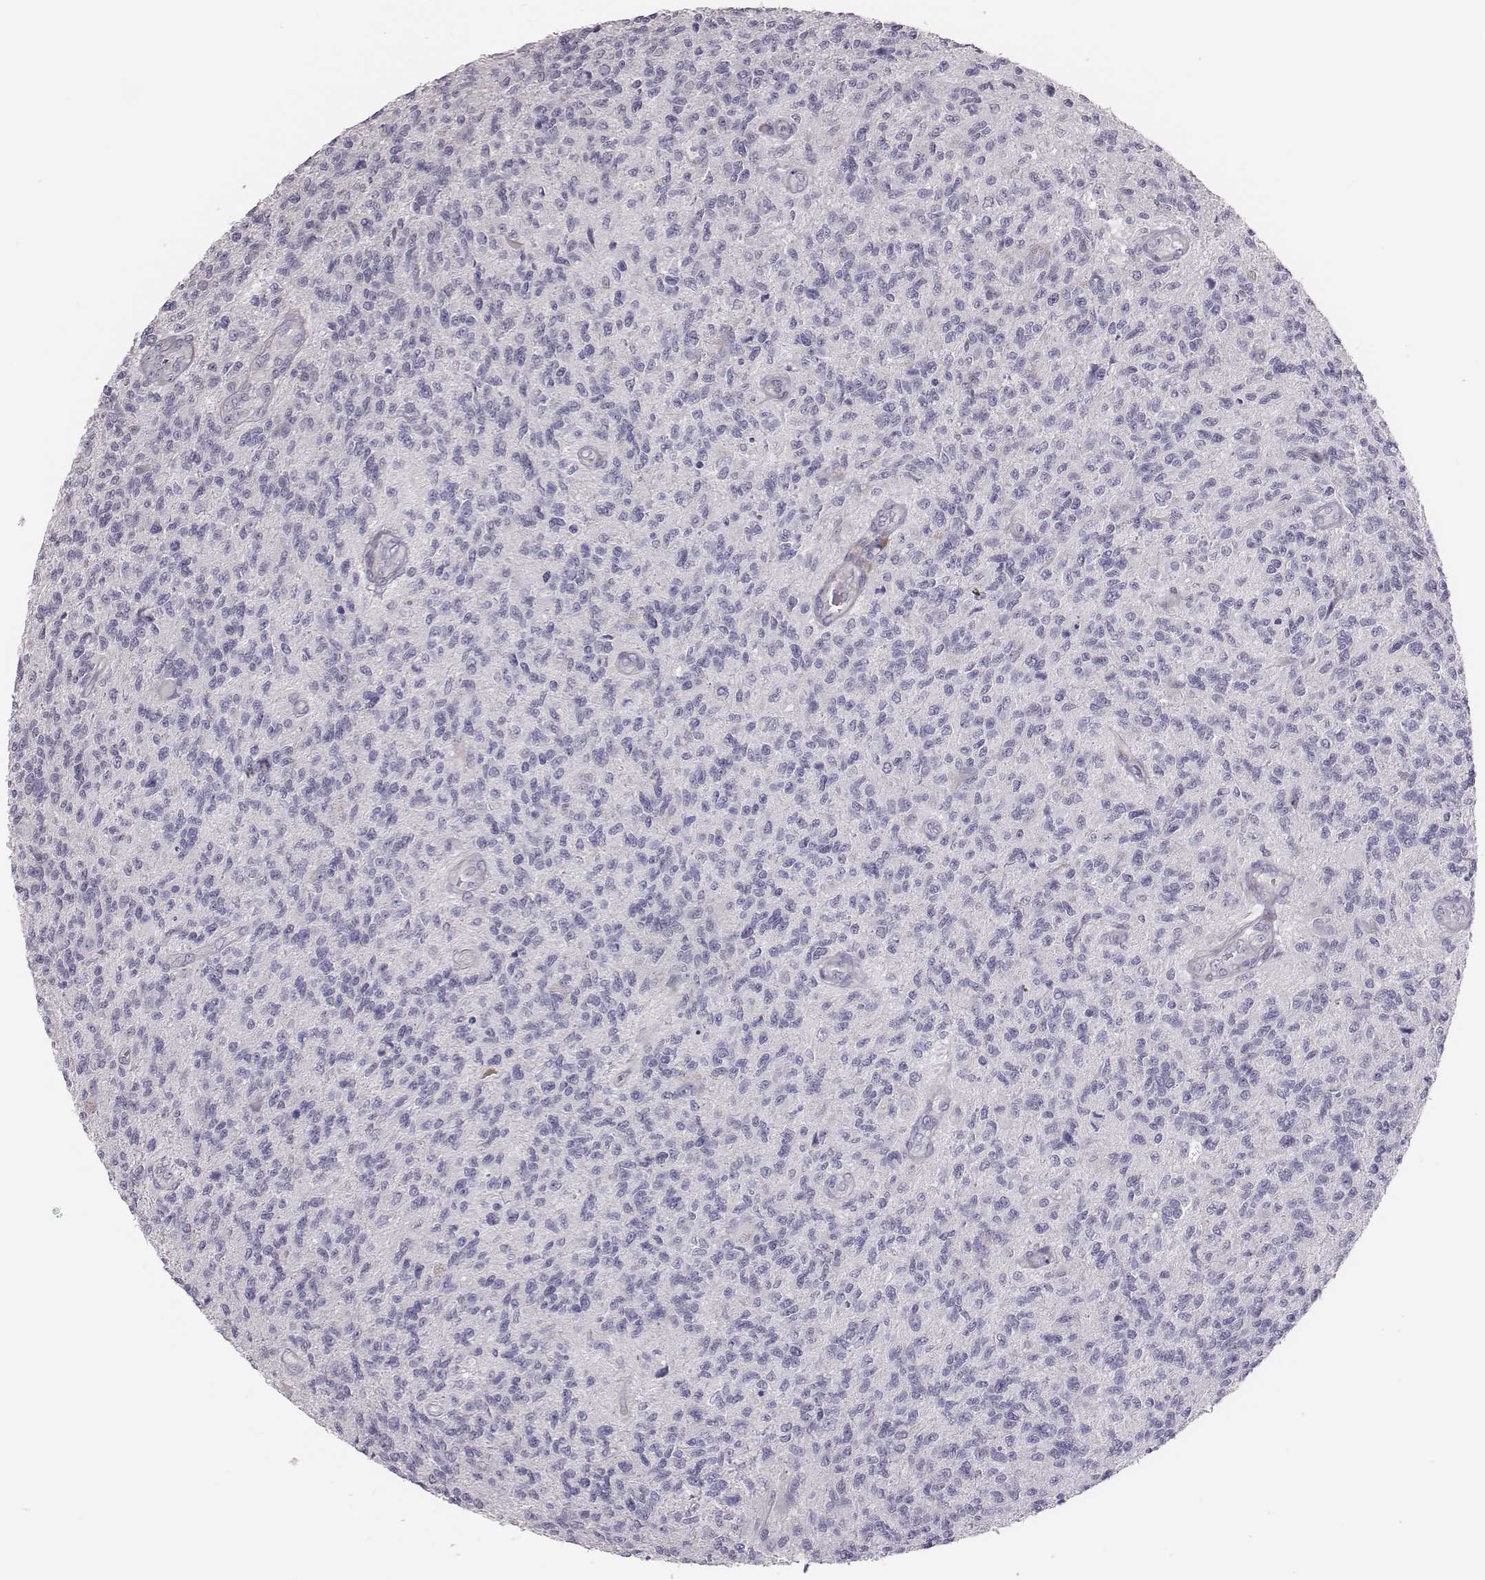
{"staining": {"intensity": "negative", "quantity": "none", "location": "none"}, "tissue": "glioma", "cell_type": "Tumor cells", "image_type": "cancer", "snomed": [{"axis": "morphology", "description": "Glioma, malignant, High grade"}, {"axis": "topography", "description": "Brain"}], "caption": "An immunohistochemistry photomicrograph of malignant high-grade glioma is shown. There is no staining in tumor cells of malignant high-grade glioma.", "gene": "SCML2", "patient": {"sex": "male", "age": 56}}